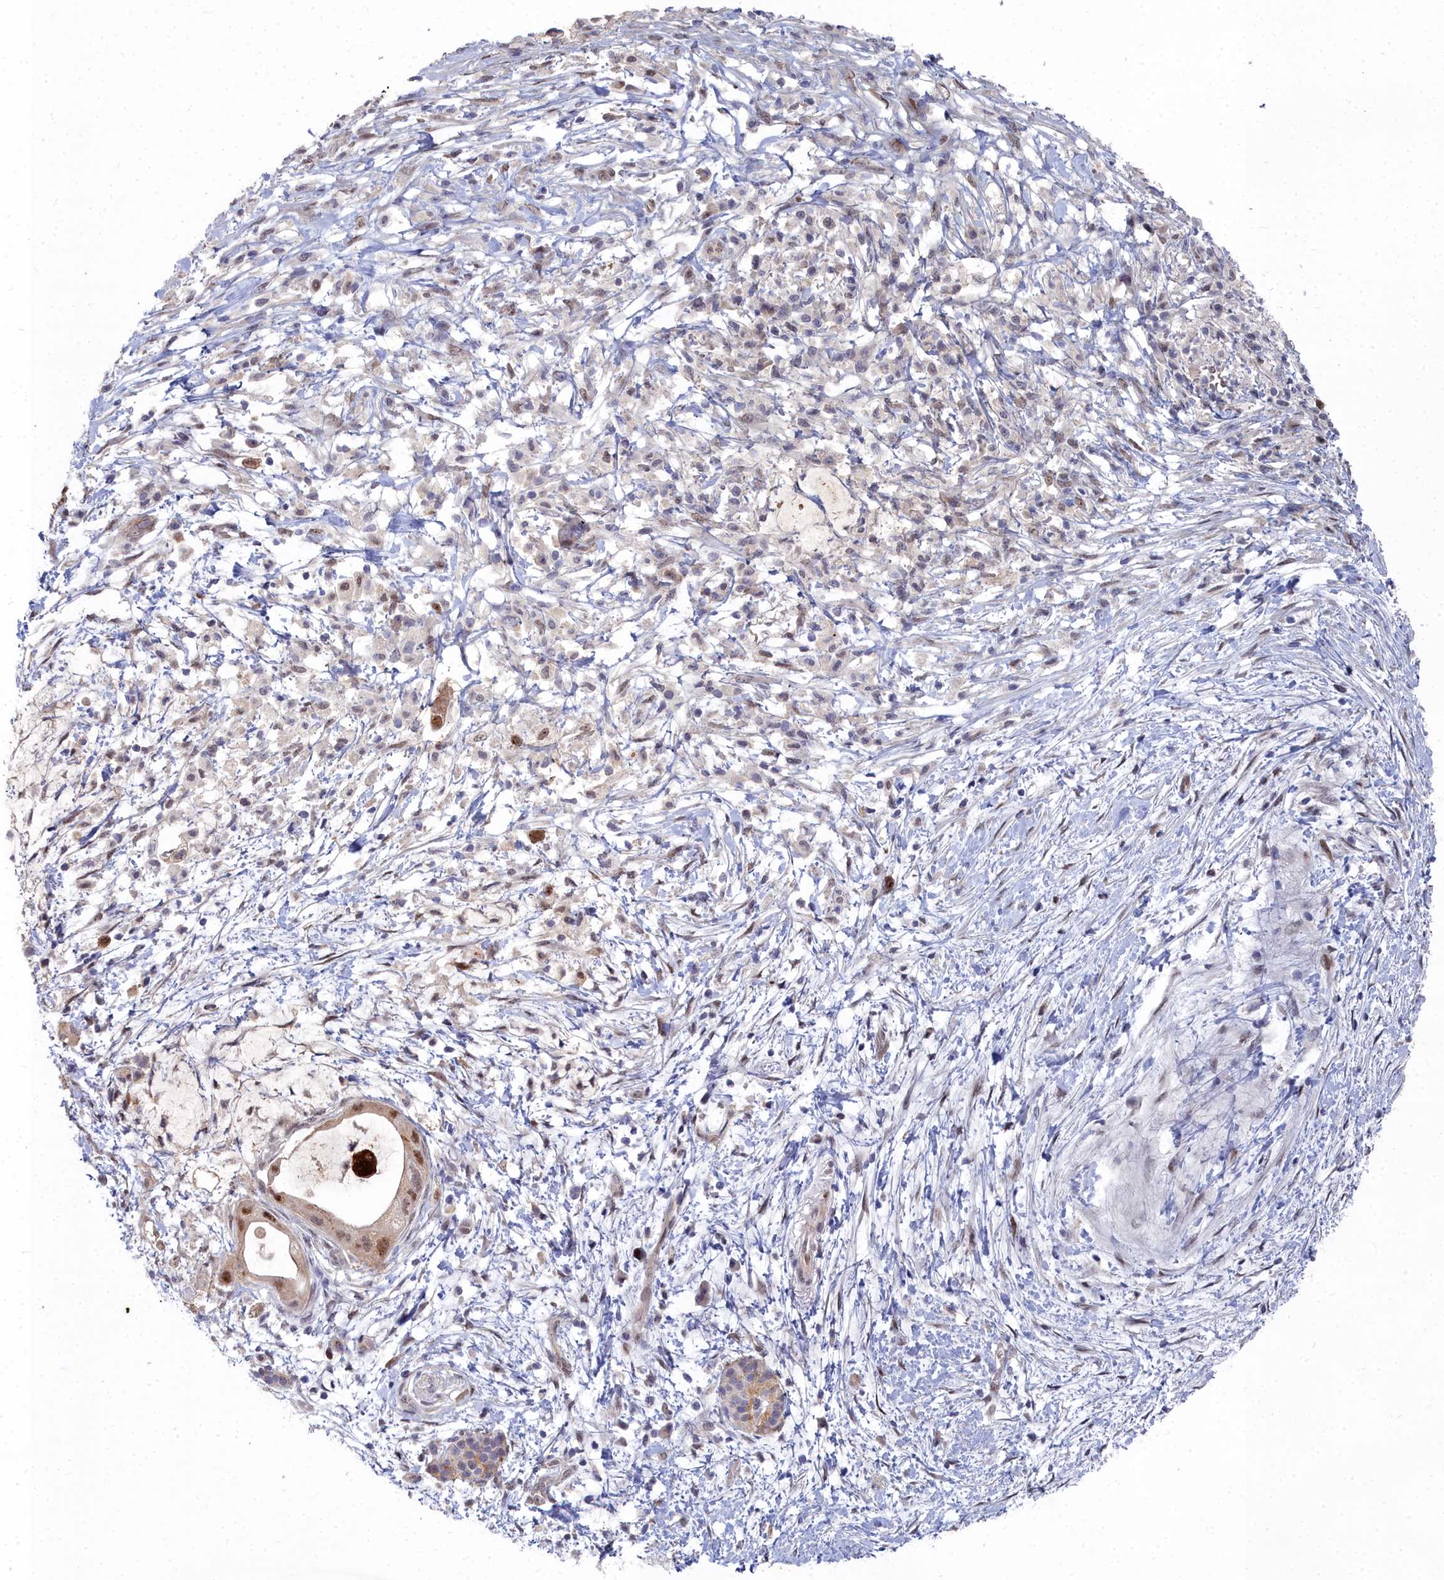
{"staining": {"intensity": "moderate", "quantity": "25%-75%", "location": "nuclear"}, "tissue": "pancreatic cancer", "cell_type": "Tumor cells", "image_type": "cancer", "snomed": [{"axis": "morphology", "description": "Adenocarcinoma, NOS"}, {"axis": "topography", "description": "Pancreas"}], "caption": "Immunohistochemical staining of pancreatic cancer shows medium levels of moderate nuclear expression in about 25%-75% of tumor cells.", "gene": "RPS27A", "patient": {"sex": "male", "age": 48}}